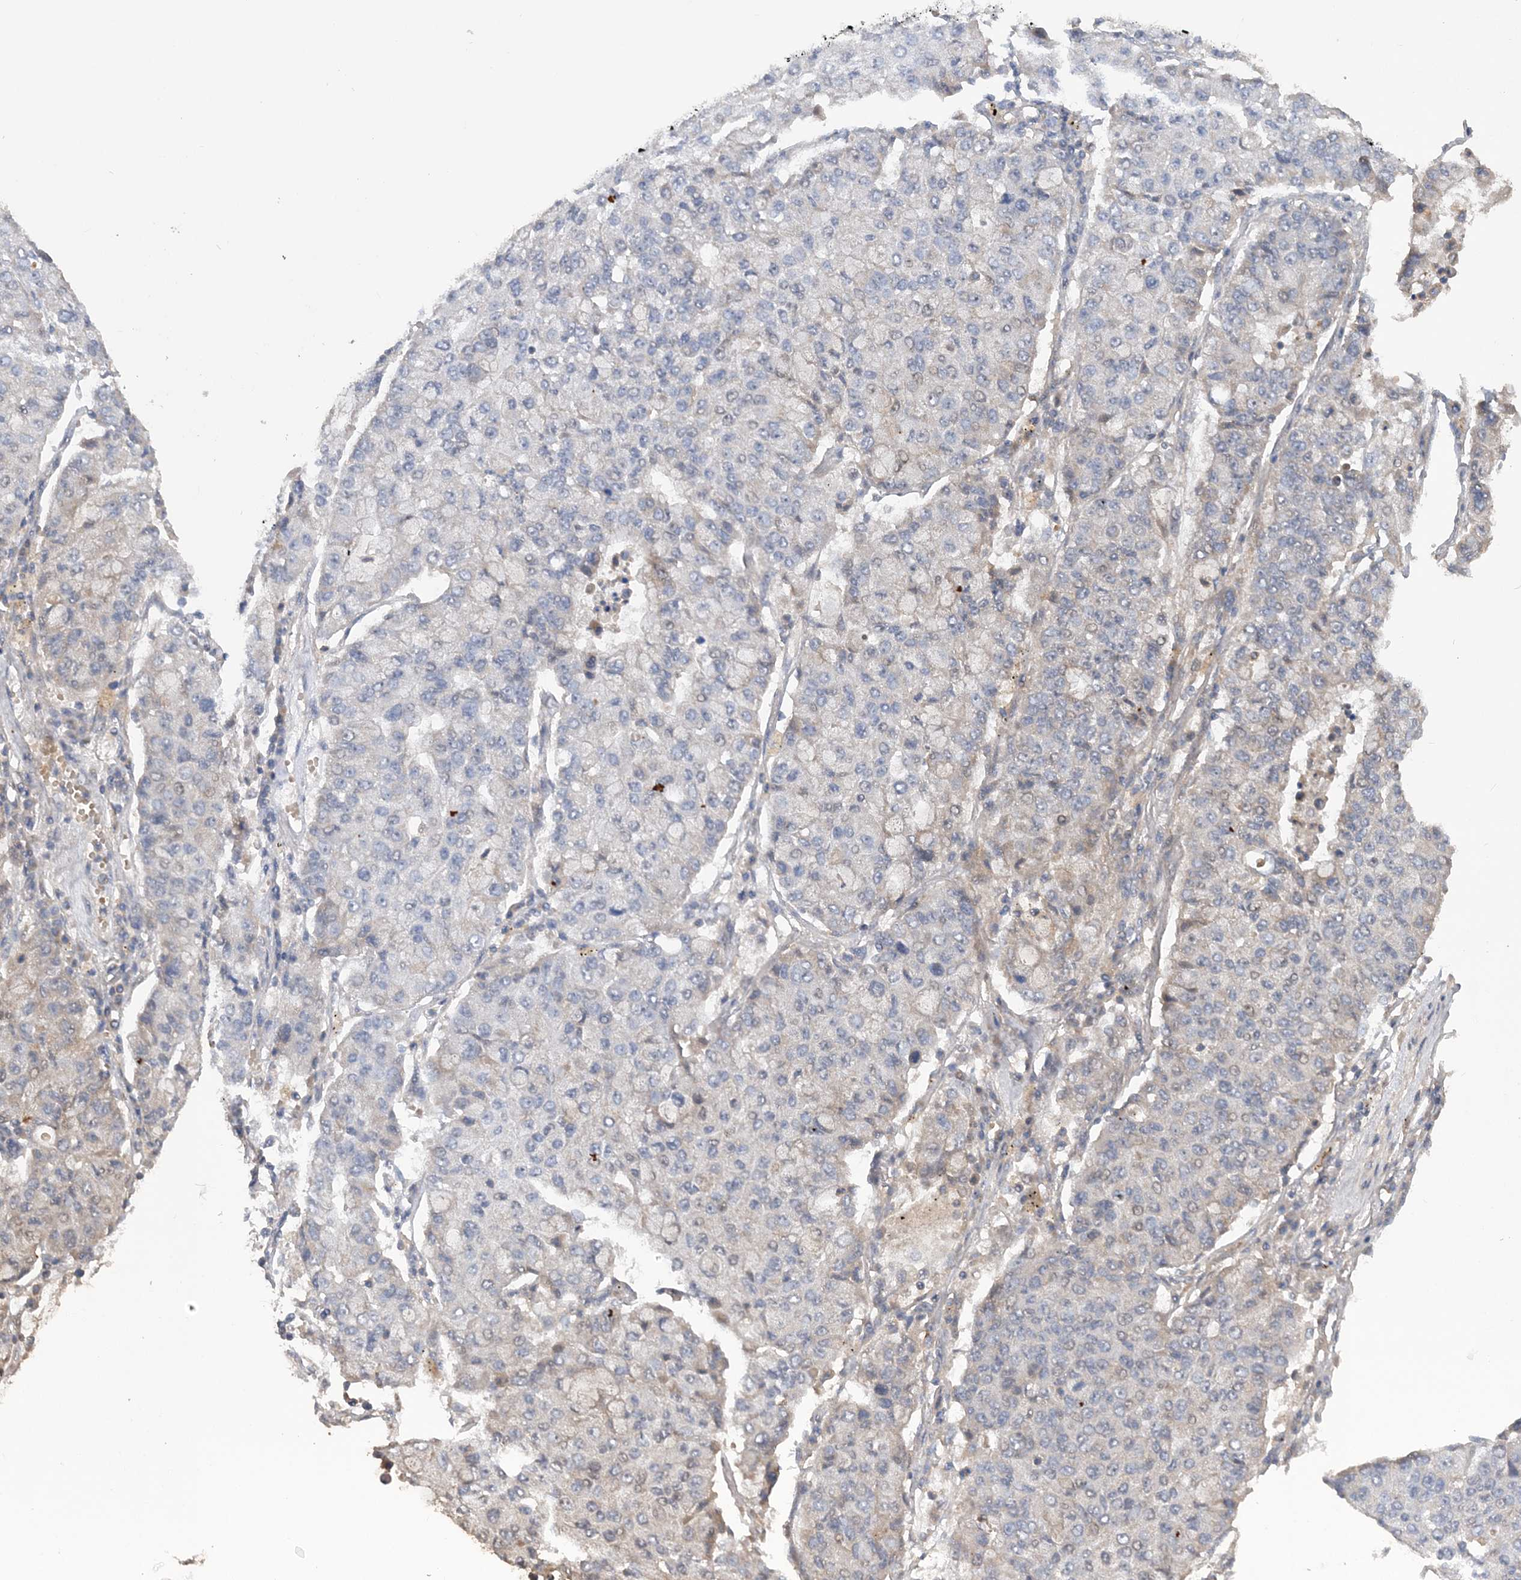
{"staining": {"intensity": "weak", "quantity": "<25%", "location": "nuclear"}, "tissue": "lung cancer", "cell_type": "Tumor cells", "image_type": "cancer", "snomed": [{"axis": "morphology", "description": "Squamous cell carcinoma, NOS"}, {"axis": "topography", "description": "Lung"}], "caption": "There is no significant staining in tumor cells of lung squamous cell carcinoma.", "gene": "GRINA", "patient": {"sex": "male", "age": 74}}